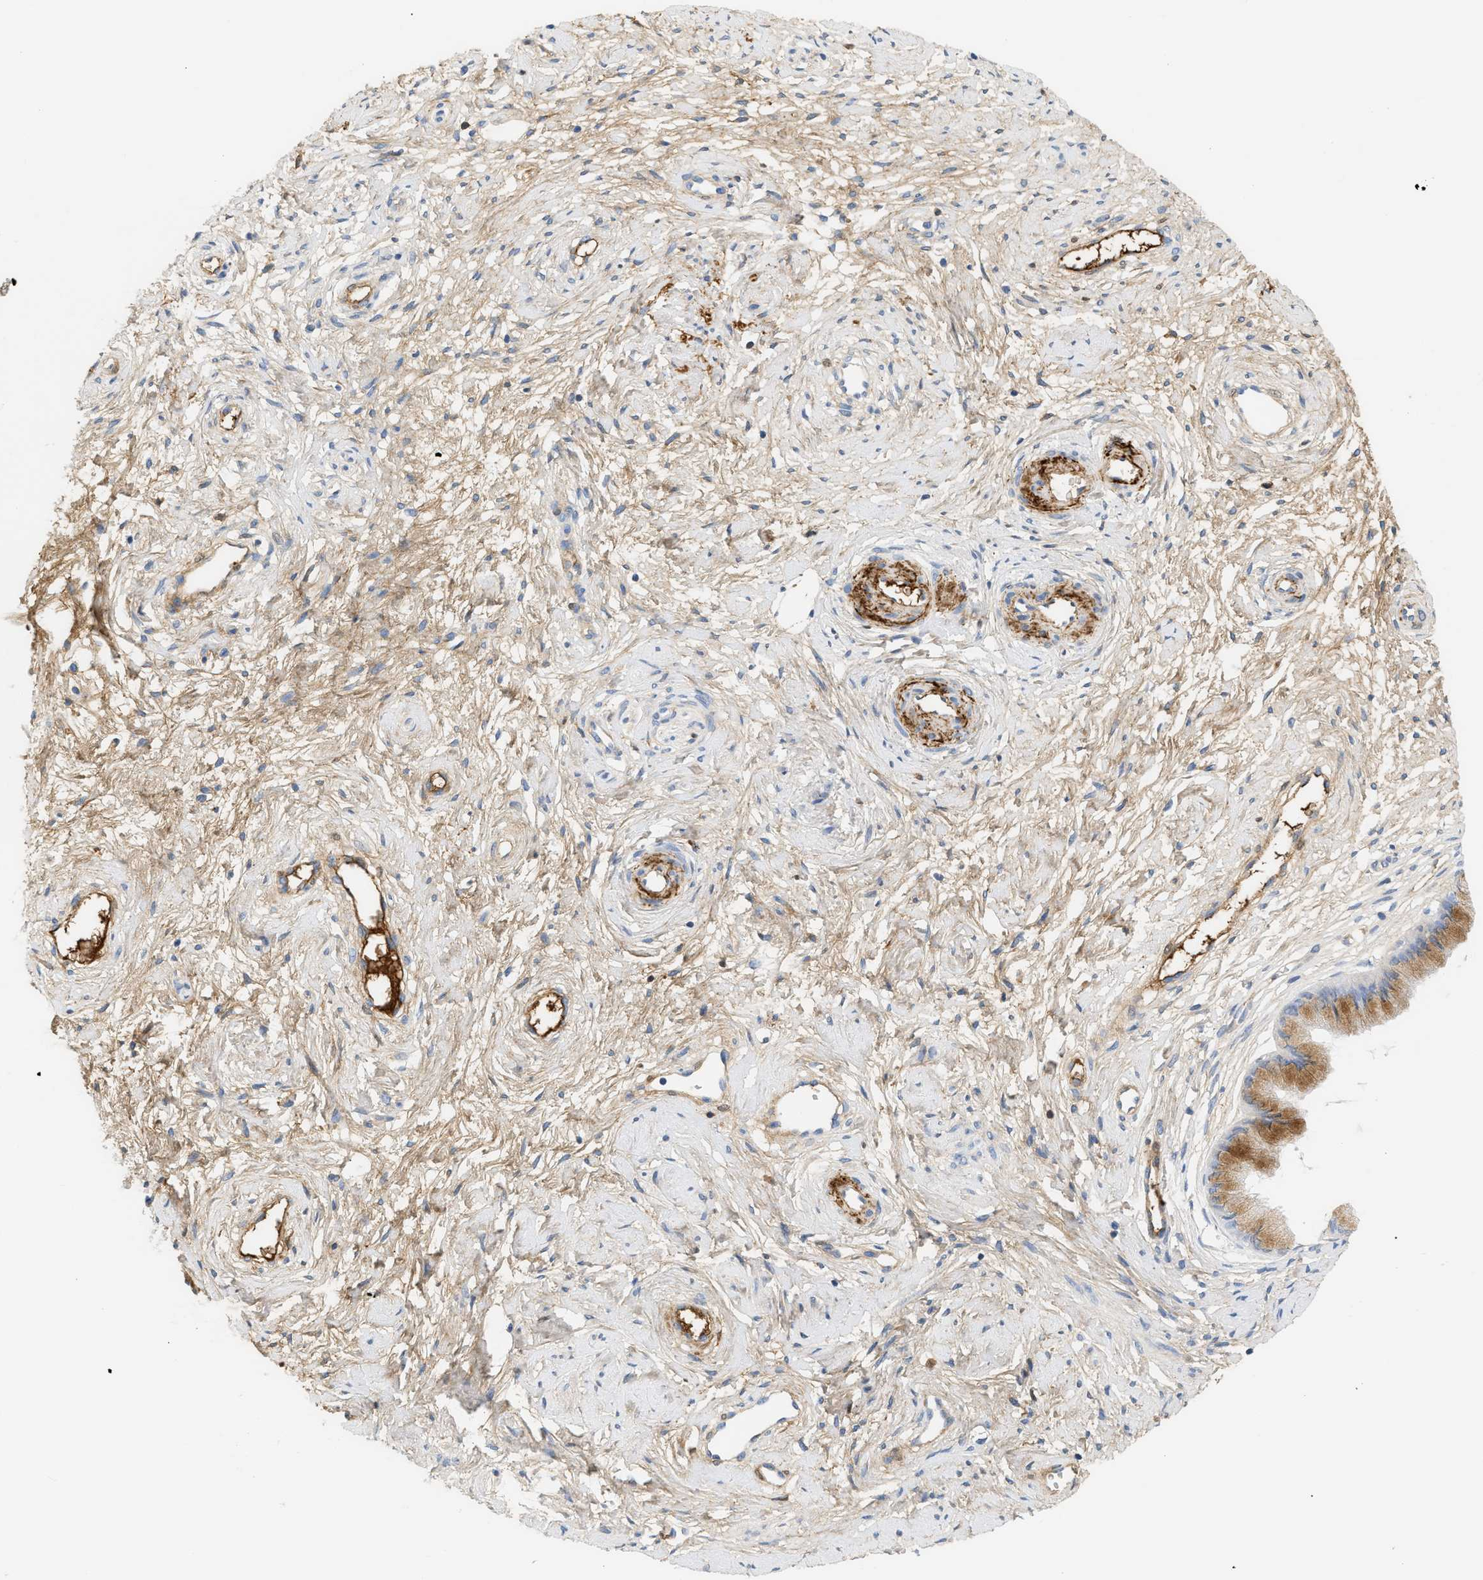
{"staining": {"intensity": "moderate", "quantity": ">75%", "location": "cytoplasmic/membranous"}, "tissue": "cervix", "cell_type": "Glandular cells", "image_type": "normal", "snomed": [{"axis": "morphology", "description": "Normal tissue, NOS"}, {"axis": "topography", "description": "Cervix"}], "caption": "Cervix stained with DAB (3,3'-diaminobenzidine) immunohistochemistry exhibits medium levels of moderate cytoplasmic/membranous expression in about >75% of glandular cells. The staining is performed using DAB brown chromogen to label protein expression. The nuclei are counter-stained blue using hematoxylin.", "gene": "CFH", "patient": {"sex": "female", "age": 39}}